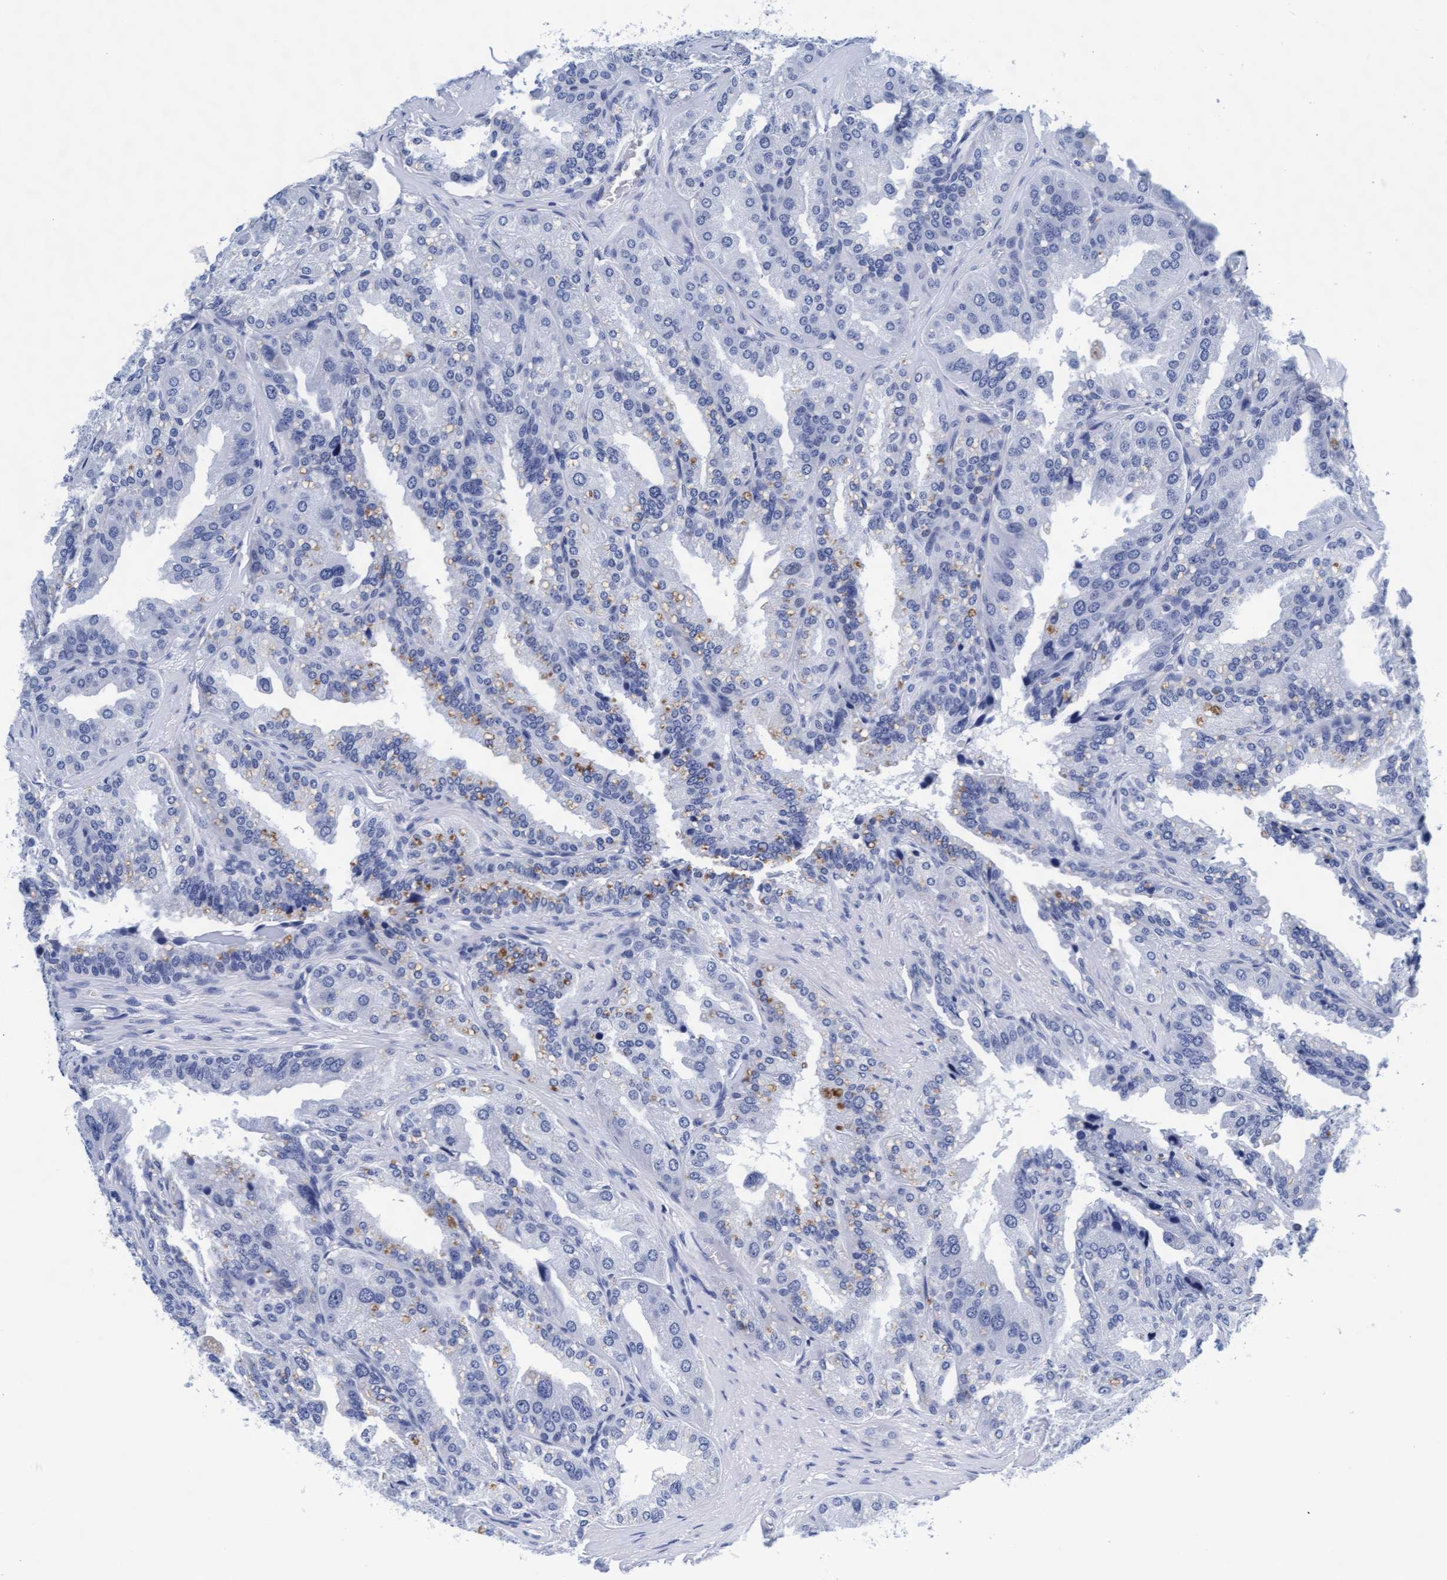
{"staining": {"intensity": "negative", "quantity": "none", "location": "none"}, "tissue": "seminal vesicle", "cell_type": "Glandular cells", "image_type": "normal", "snomed": [{"axis": "morphology", "description": "Normal tissue, NOS"}, {"axis": "topography", "description": "Prostate"}, {"axis": "topography", "description": "Seminal veicle"}], "caption": "Normal seminal vesicle was stained to show a protein in brown. There is no significant expression in glandular cells. (Brightfield microscopy of DAB (3,3'-diaminobenzidine) immunohistochemistry at high magnification).", "gene": "ARSG", "patient": {"sex": "male", "age": 51}}